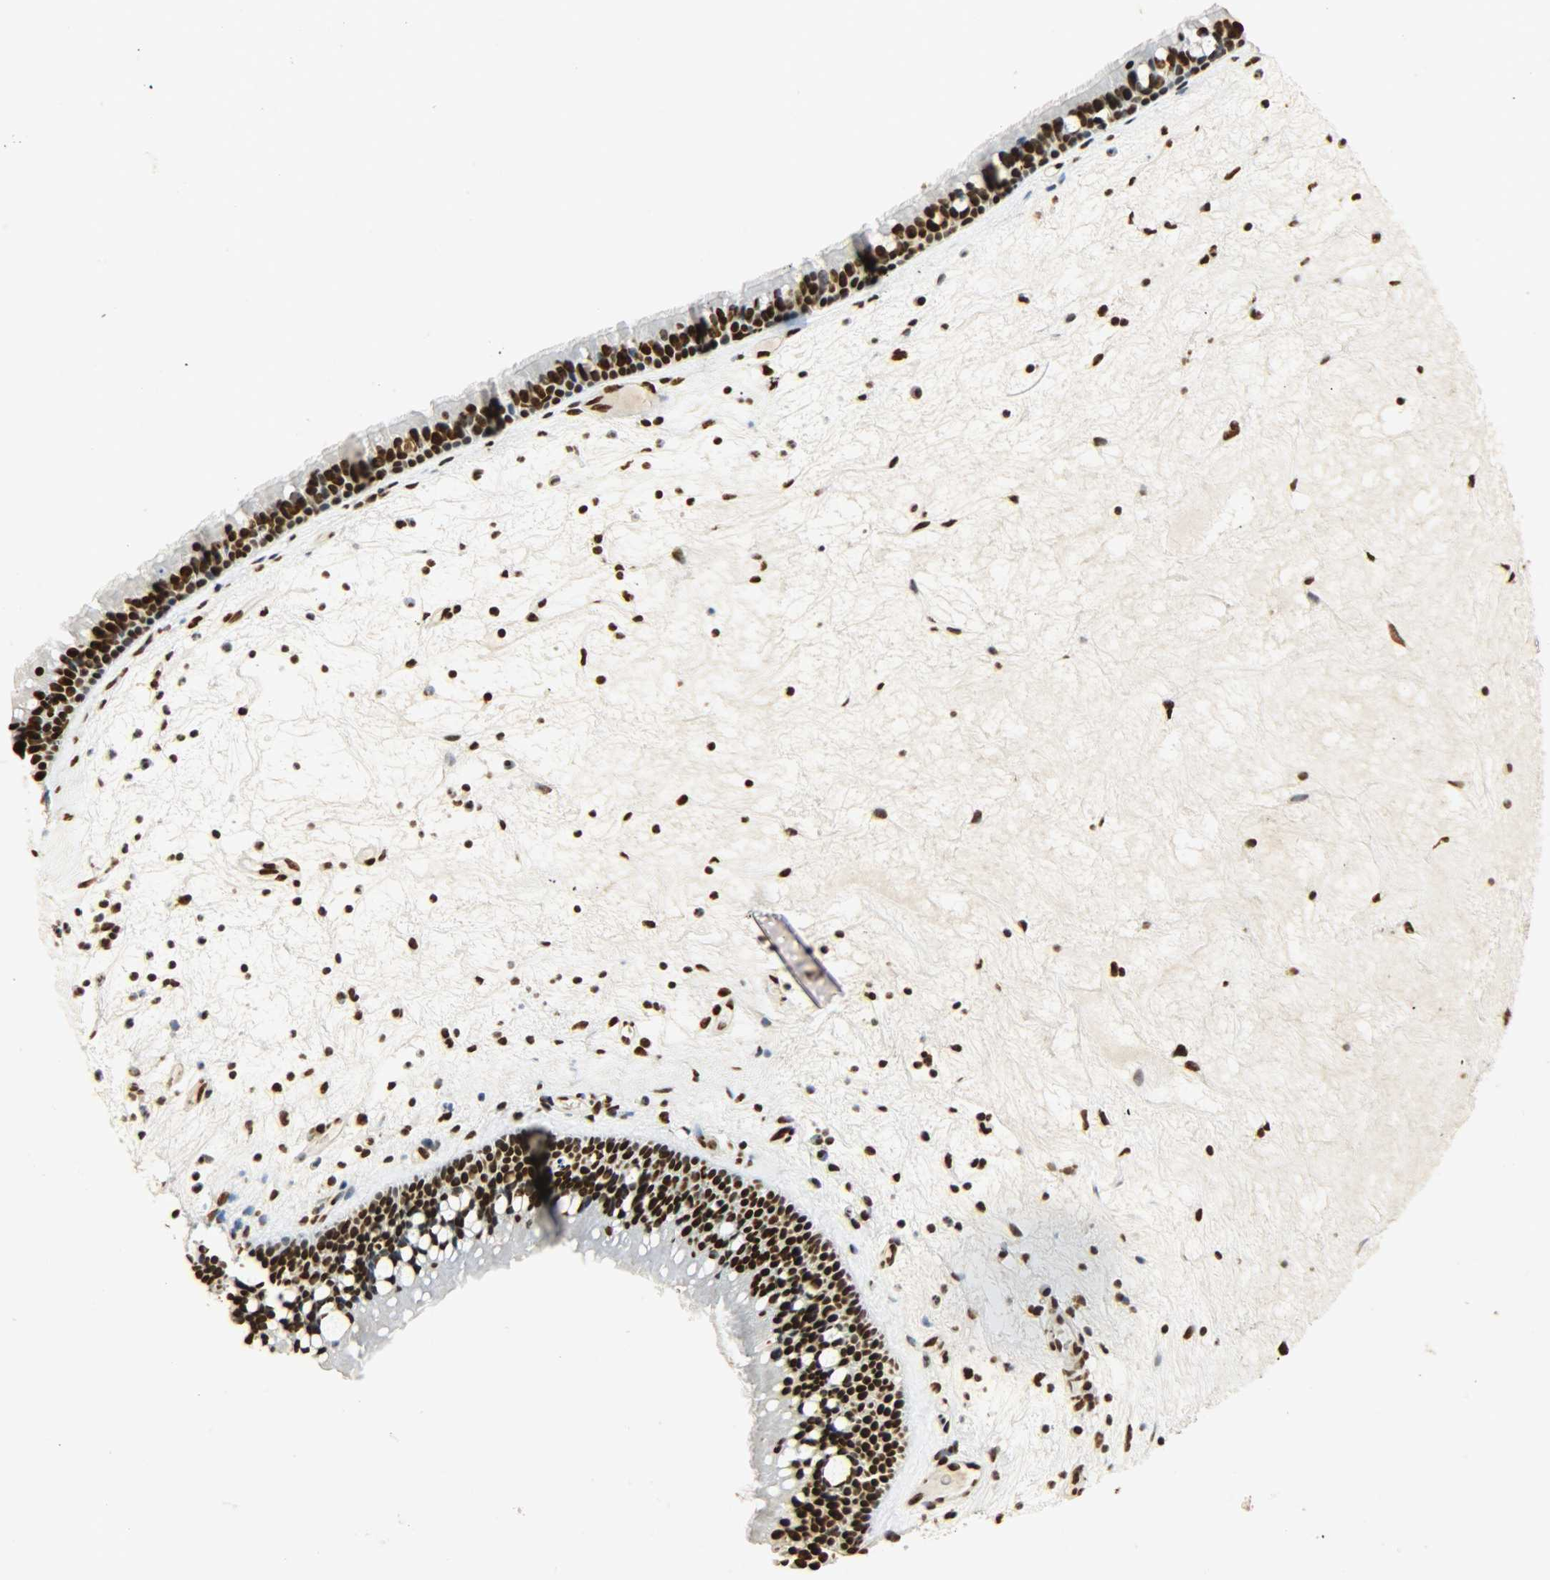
{"staining": {"intensity": "strong", "quantity": ">75%", "location": "nuclear"}, "tissue": "nasopharynx", "cell_type": "Respiratory epithelial cells", "image_type": "normal", "snomed": [{"axis": "morphology", "description": "Normal tissue, NOS"}, {"axis": "topography", "description": "Nasopharynx"}], "caption": "A histopathology image showing strong nuclear positivity in approximately >75% of respiratory epithelial cells in unremarkable nasopharynx, as visualized by brown immunohistochemical staining.", "gene": "KHDRBS1", "patient": {"sex": "female", "age": 78}}